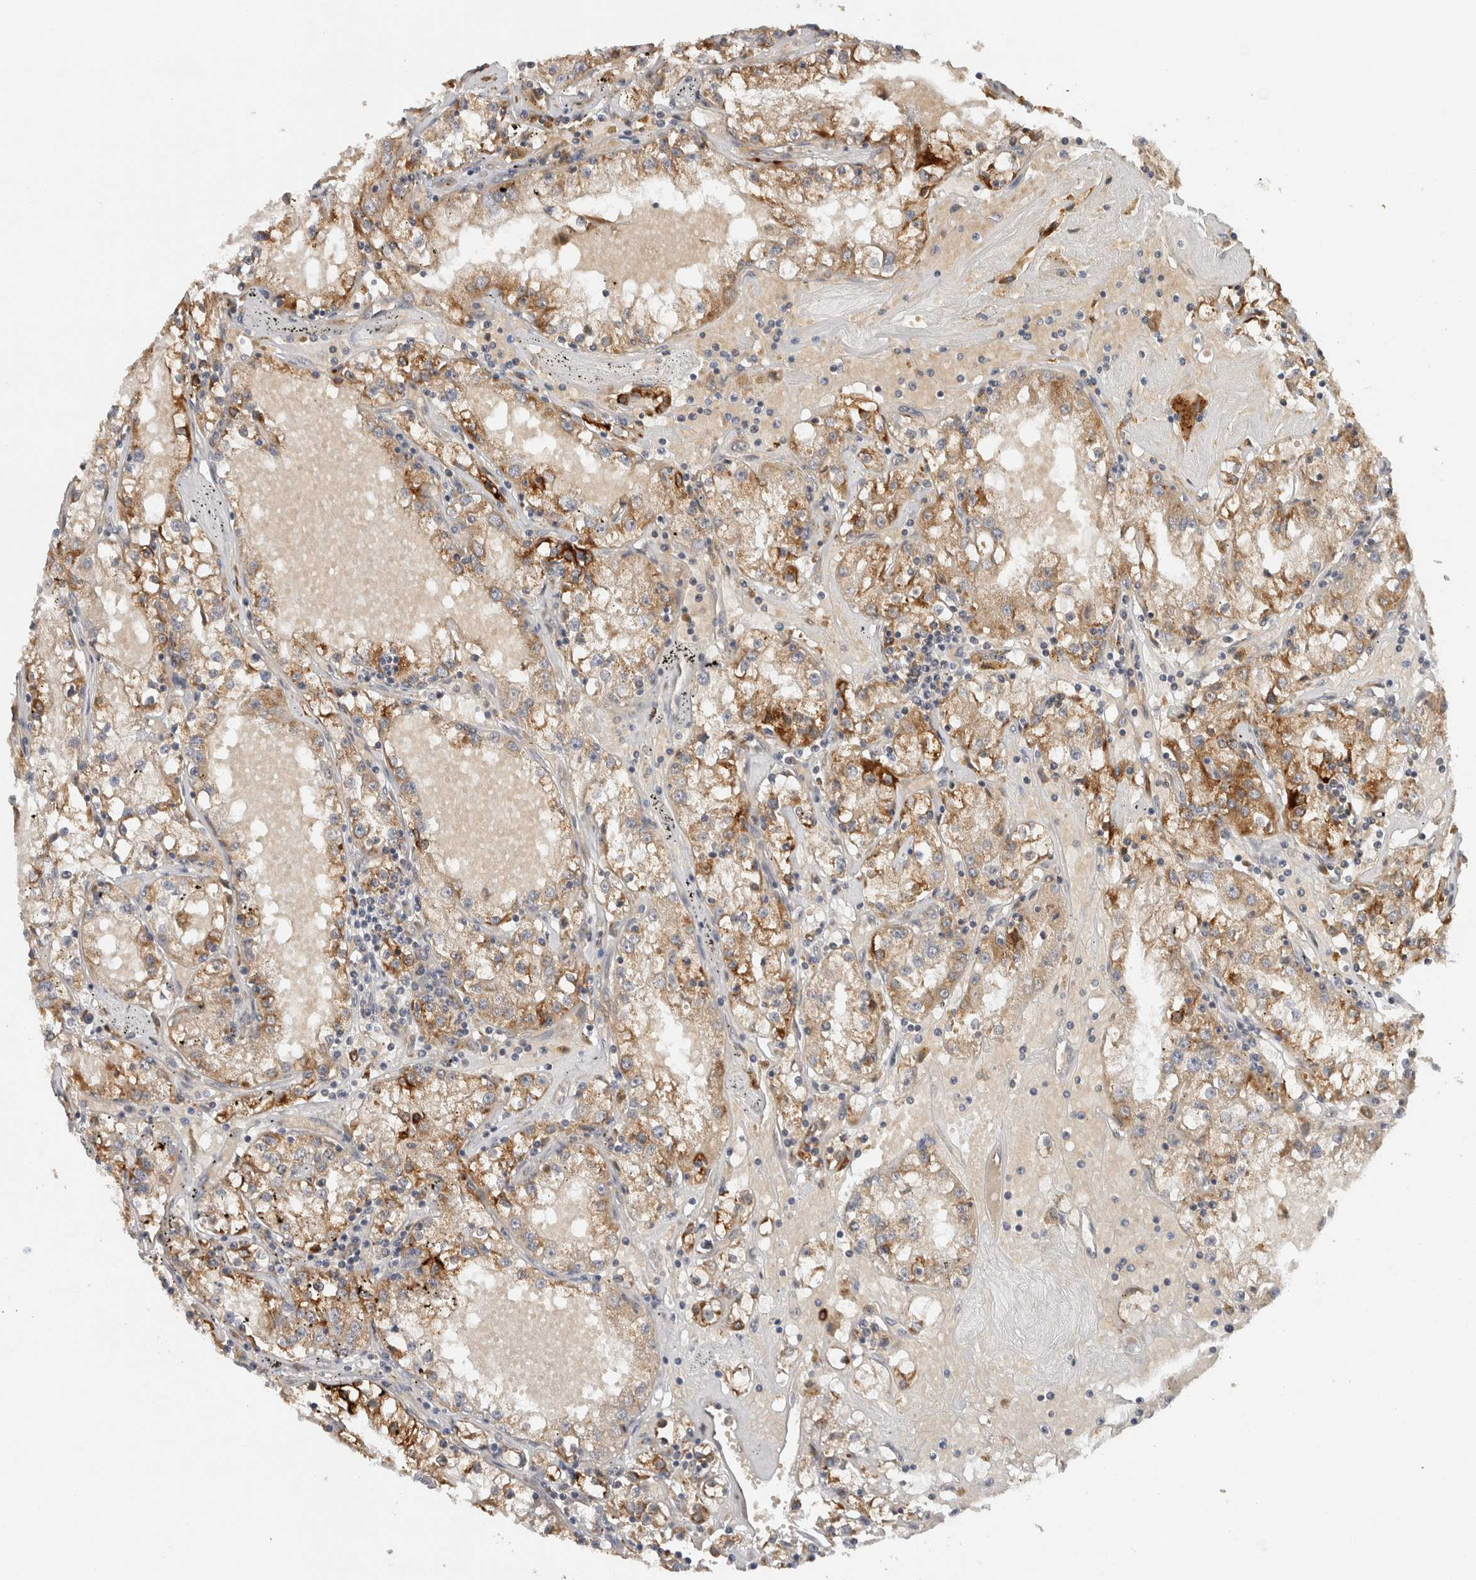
{"staining": {"intensity": "moderate", "quantity": ">75%", "location": "cytoplasmic/membranous"}, "tissue": "renal cancer", "cell_type": "Tumor cells", "image_type": "cancer", "snomed": [{"axis": "morphology", "description": "Adenocarcinoma, NOS"}, {"axis": "topography", "description": "Kidney"}], "caption": "Protein analysis of adenocarcinoma (renal) tissue shows moderate cytoplasmic/membranous positivity in about >75% of tumor cells.", "gene": "APOL2", "patient": {"sex": "male", "age": 56}}